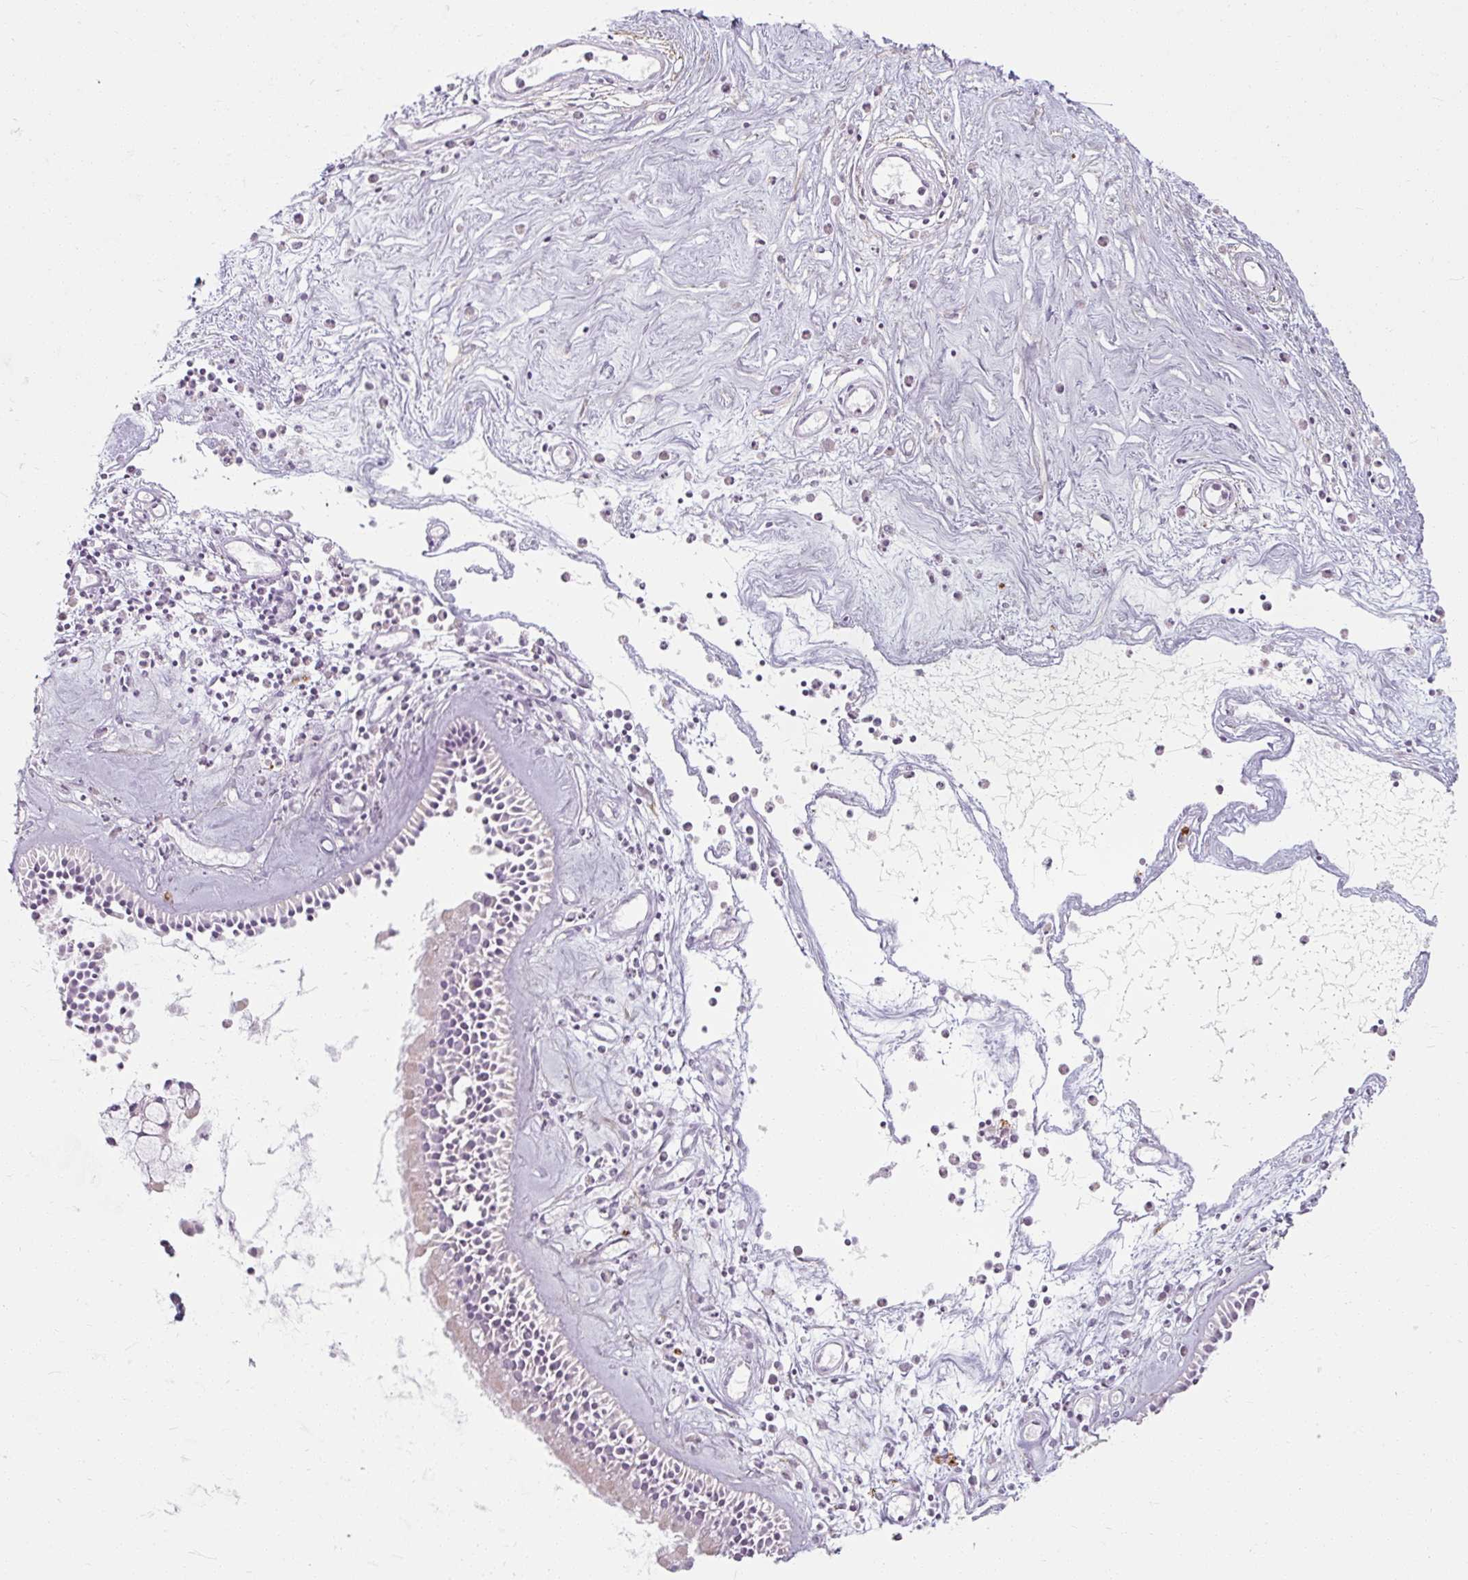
{"staining": {"intensity": "negative", "quantity": "none", "location": "none"}, "tissue": "nasopharynx", "cell_type": "Respiratory epithelial cells", "image_type": "normal", "snomed": [{"axis": "morphology", "description": "Normal tissue, NOS"}, {"axis": "morphology", "description": "Inflammation, NOS"}, {"axis": "topography", "description": "Nasopharynx"}], "caption": "This is an IHC photomicrograph of benign nasopharynx. There is no positivity in respiratory epithelial cells.", "gene": "TSEN54", "patient": {"sex": "male", "age": 61}}